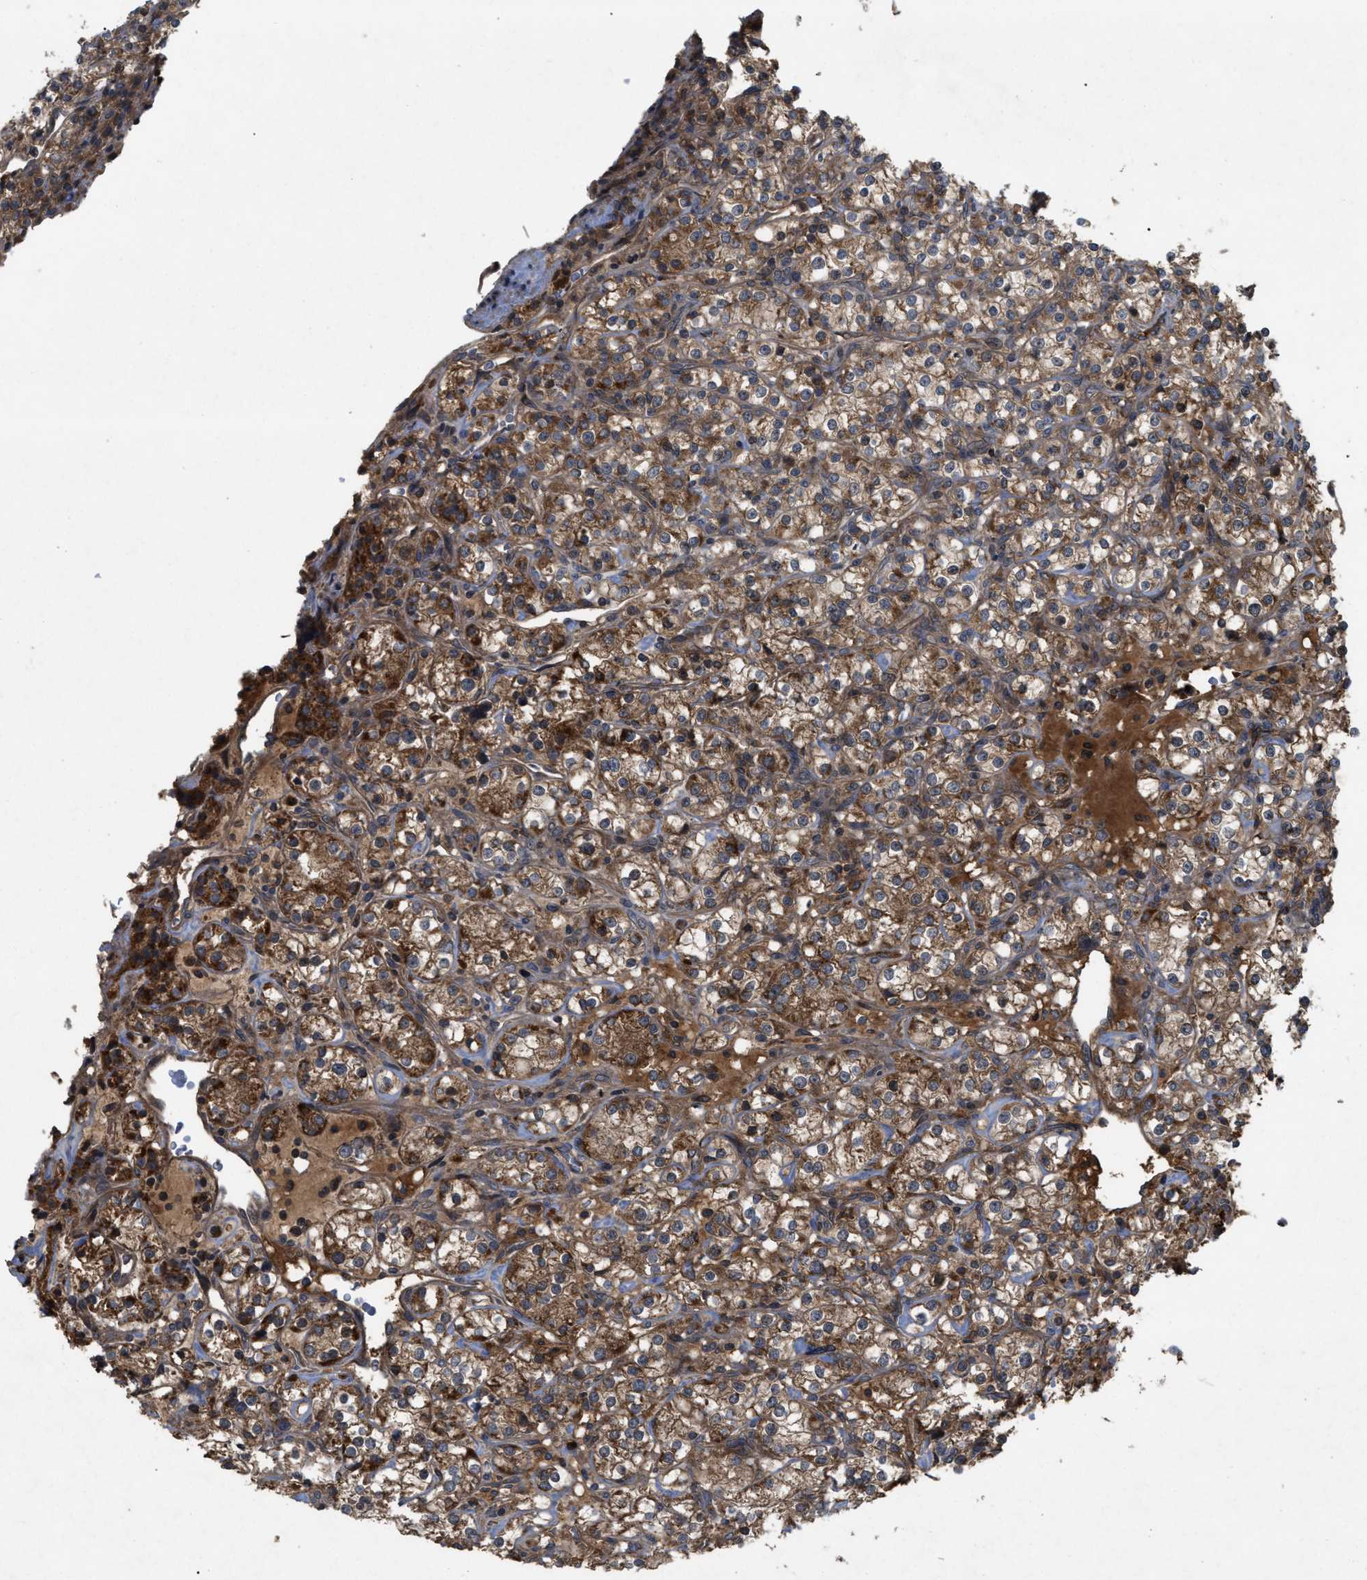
{"staining": {"intensity": "moderate", "quantity": ">75%", "location": "cytoplasmic/membranous"}, "tissue": "renal cancer", "cell_type": "Tumor cells", "image_type": "cancer", "snomed": [{"axis": "morphology", "description": "Adenocarcinoma, NOS"}, {"axis": "topography", "description": "Kidney"}], "caption": "Protein expression analysis of adenocarcinoma (renal) displays moderate cytoplasmic/membranous staining in approximately >75% of tumor cells. Nuclei are stained in blue.", "gene": "RAB2A", "patient": {"sex": "male", "age": 77}}